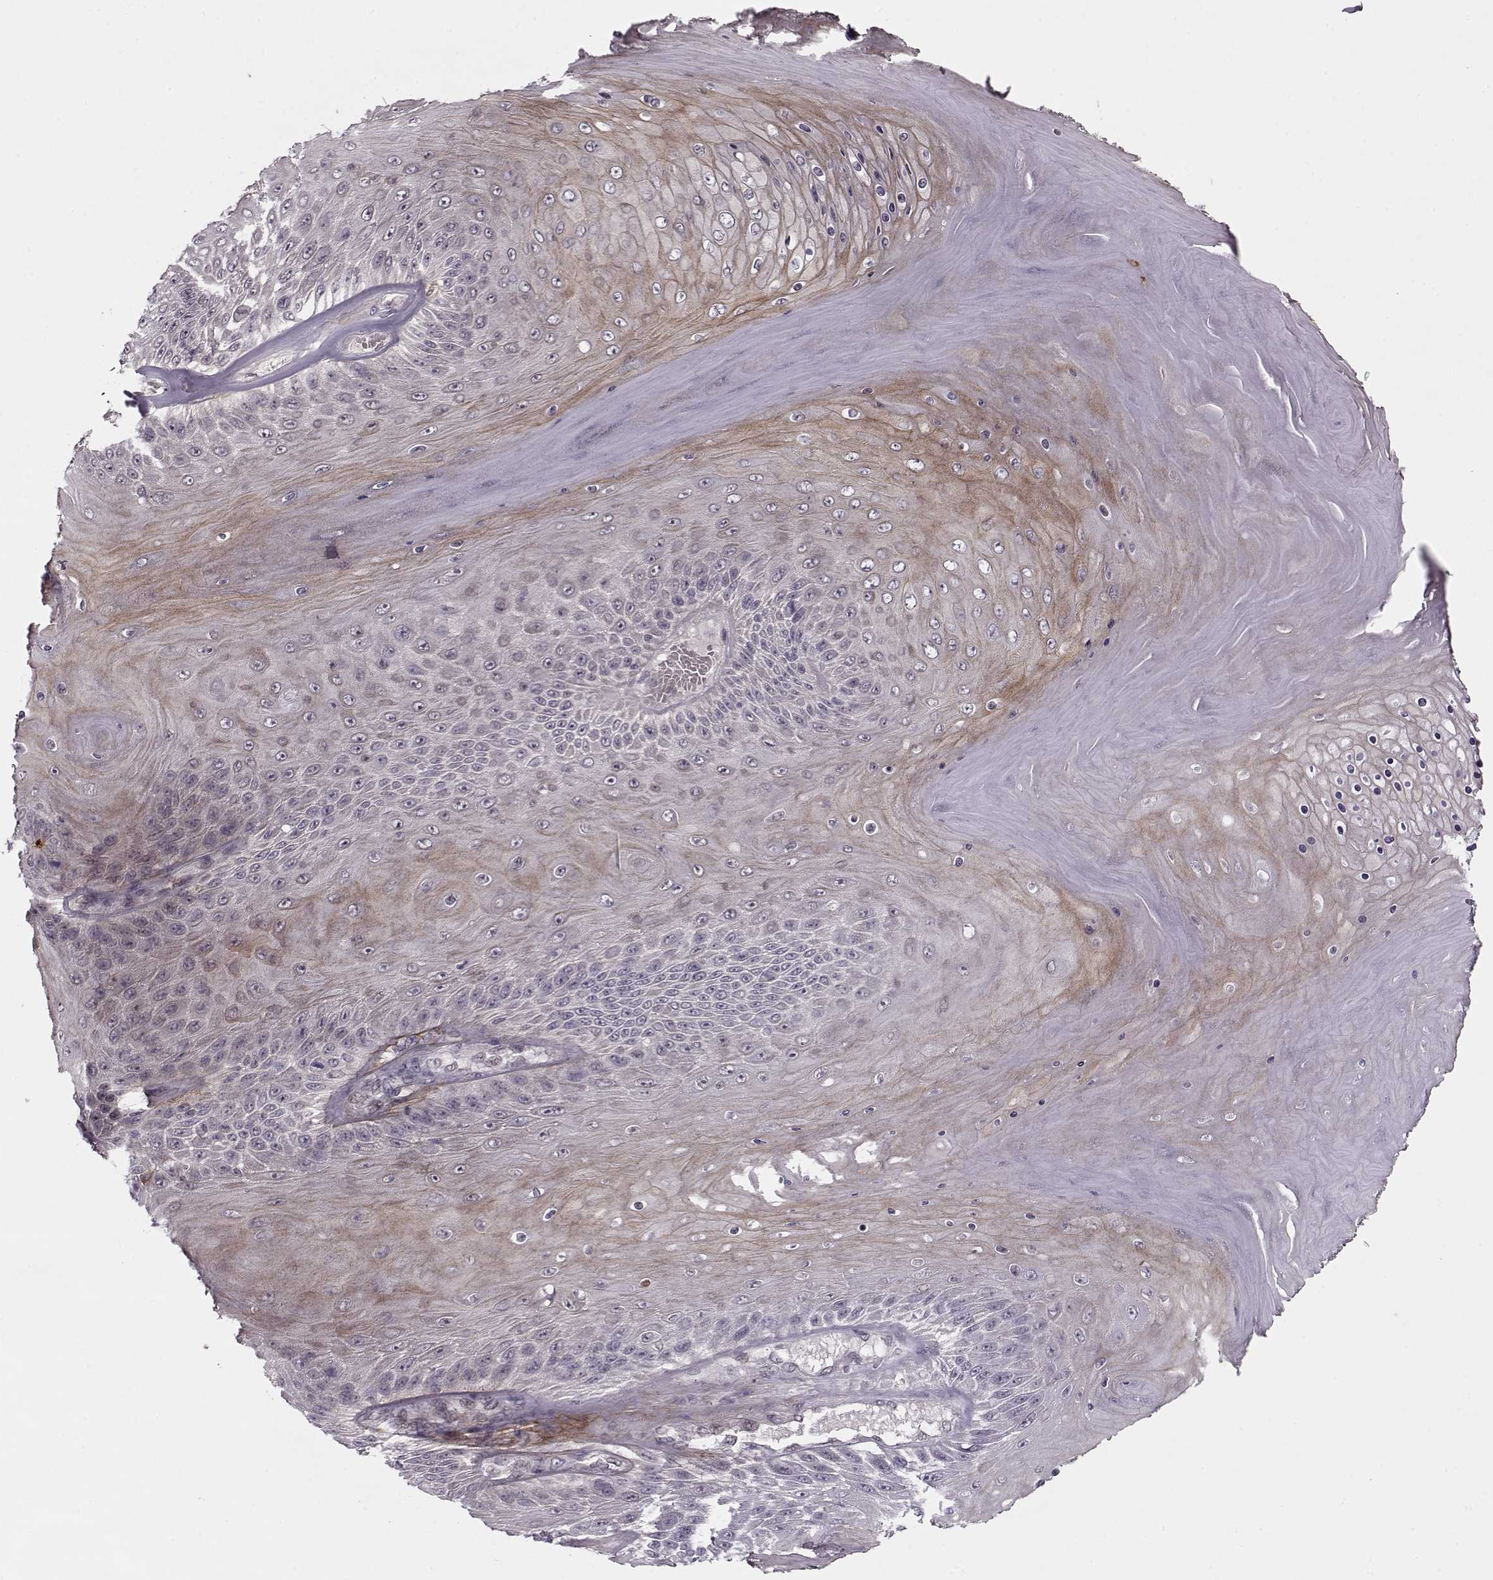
{"staining": {"intensity": "weak", "quantity": "25%-75%", "location": "cytoplasmic/membranous"}, "tissue": "skin cancer", "cell_type": "Tumor cells", "image_type": "cancer", "snomed": [{"axis": "morphology", "description": "Squamous cell carcinoma, NOS"}, {"axis": "topography", "description": "Skin"}], "caption": "A high-resolution image shows immunohistochemistry (IHC) staining of squamous cell carcinoma (skin), which displays weak cytoplasmic/membranous expression in approximately 25%-75% of tumor cells. The staining is performed using DAB (3,3'-diaminobenzidine) brown chromogen to label protein expression. The nuclei are counter-stained blue using hematoxylin.", "gene": "DENND4B", "patient": {"sex": "male", "age": 62}}